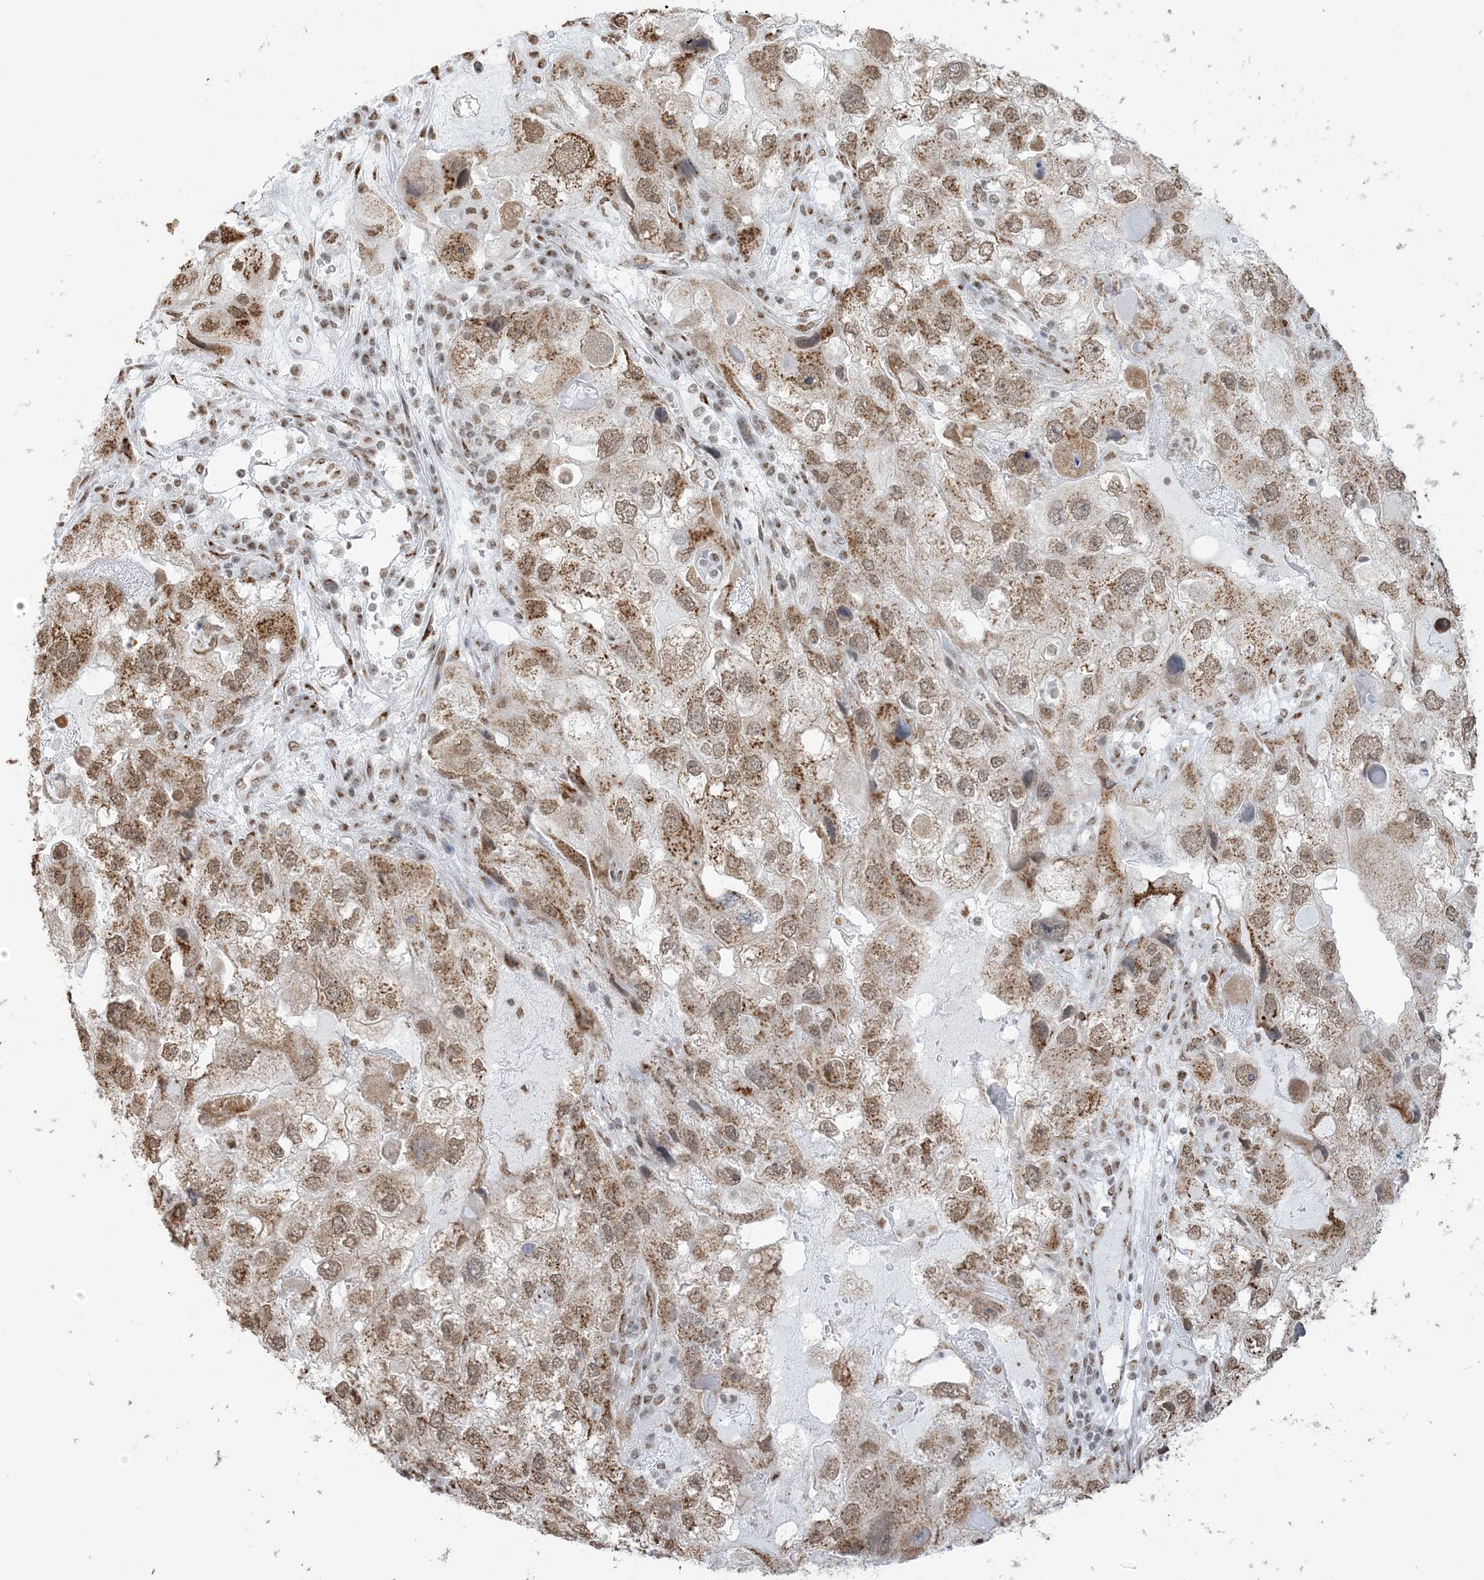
{"staining": {"intensity": "moderate", "quantity": ">75%", "location": "cytoplasmic/membranous,nuclear"}, "tissue": "endometrial cancer", "cell_type": "Tumor cells", "image_type": "cancer", "snomed": [{"axis": "morphology", "description": "Adenocarcinoma, NOS"}, {"axis": "topography", "description": "Endometrium"}], "caption": "Protein analysis of endometrial cancer tissue reveals moderate cytoplasmic/membranous and nuclear staining in approximately >75% of tumor cells.", "gene": "GPR107", "patient": {"sex": "female", "age": 49}}